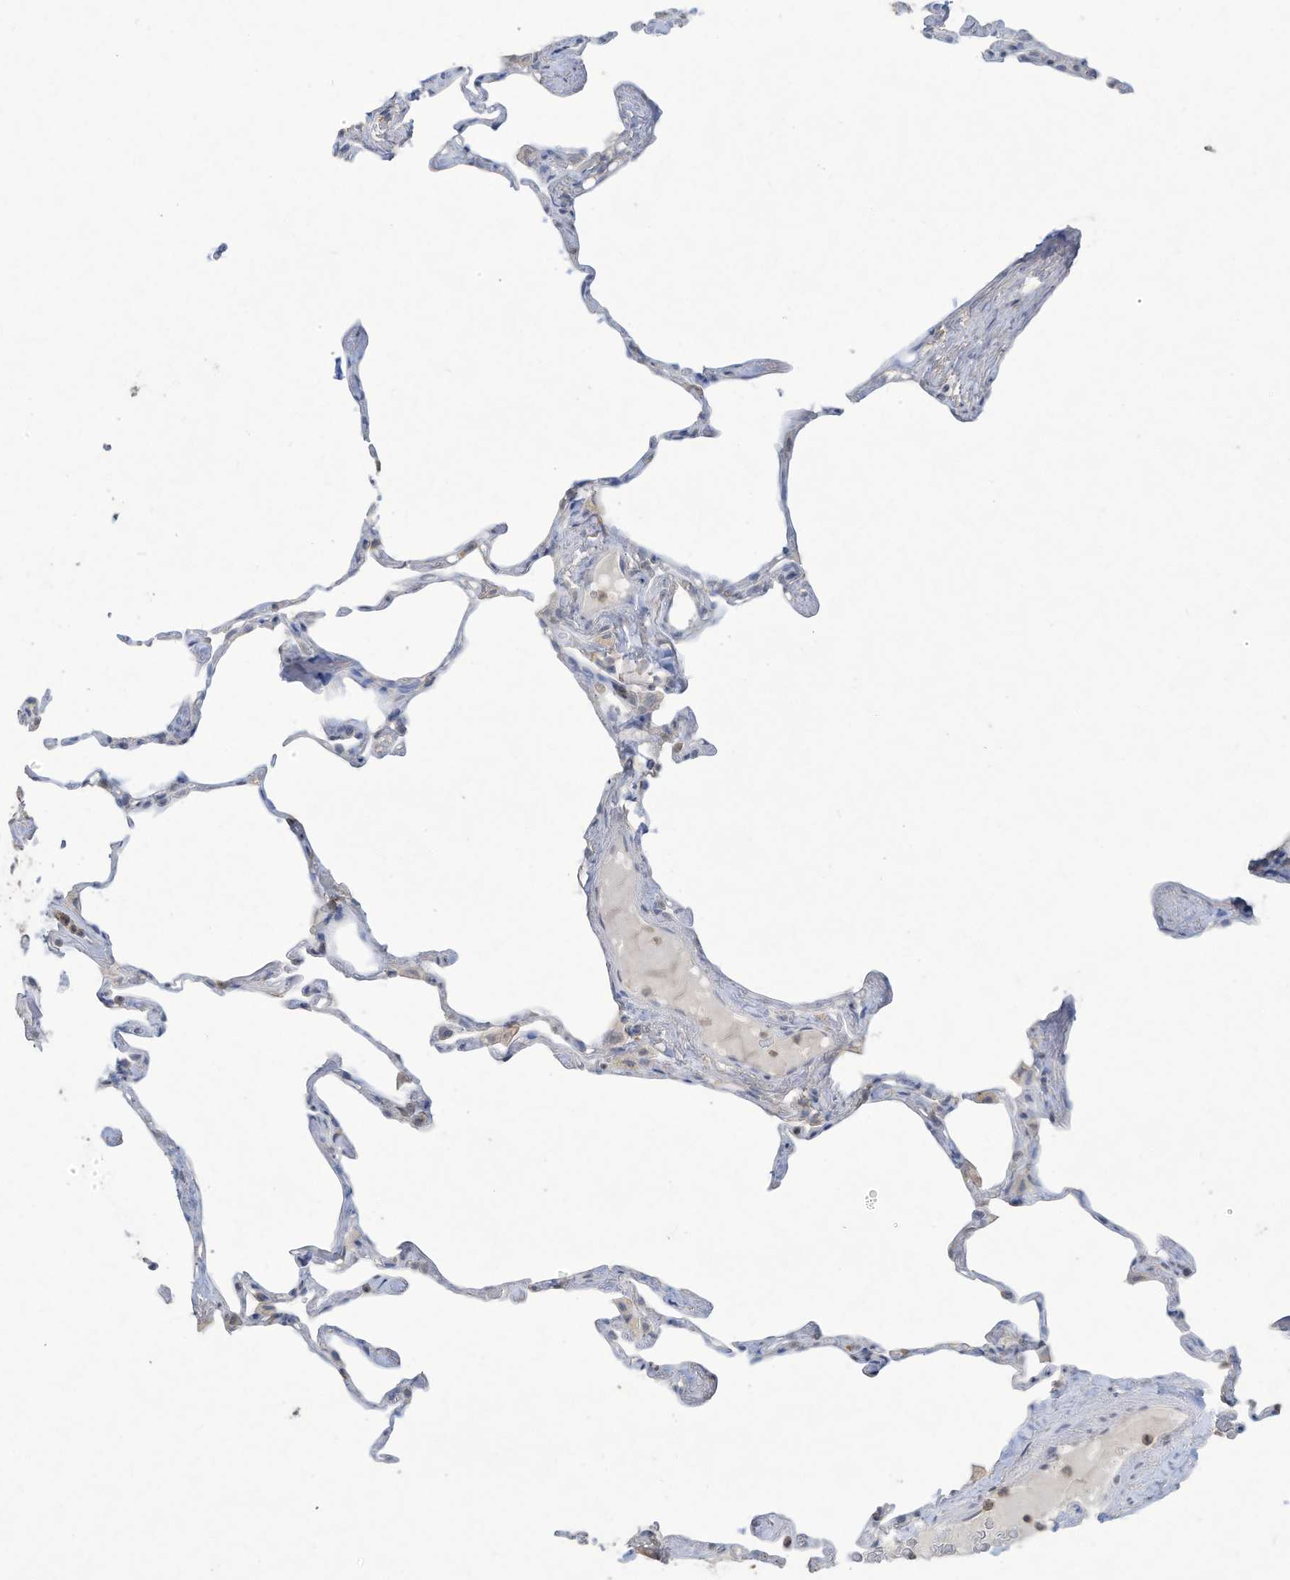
{"staining": {"intensity": "negative", "quantity": "none", "location": "none"}, "tissue": "lung", "cell_type": "Alveolar cells", "image_type": "normal", "snomed": [{"axis": "morphology", "description": "Normal tissue, NOS"}, {"axis": "topography", "description": "Lung"}], "caption": "Alveolar cells show no significant protein positivity in benign lung.", "gene": "HAS3", "patient": {"sex": "male", "age": 65}}